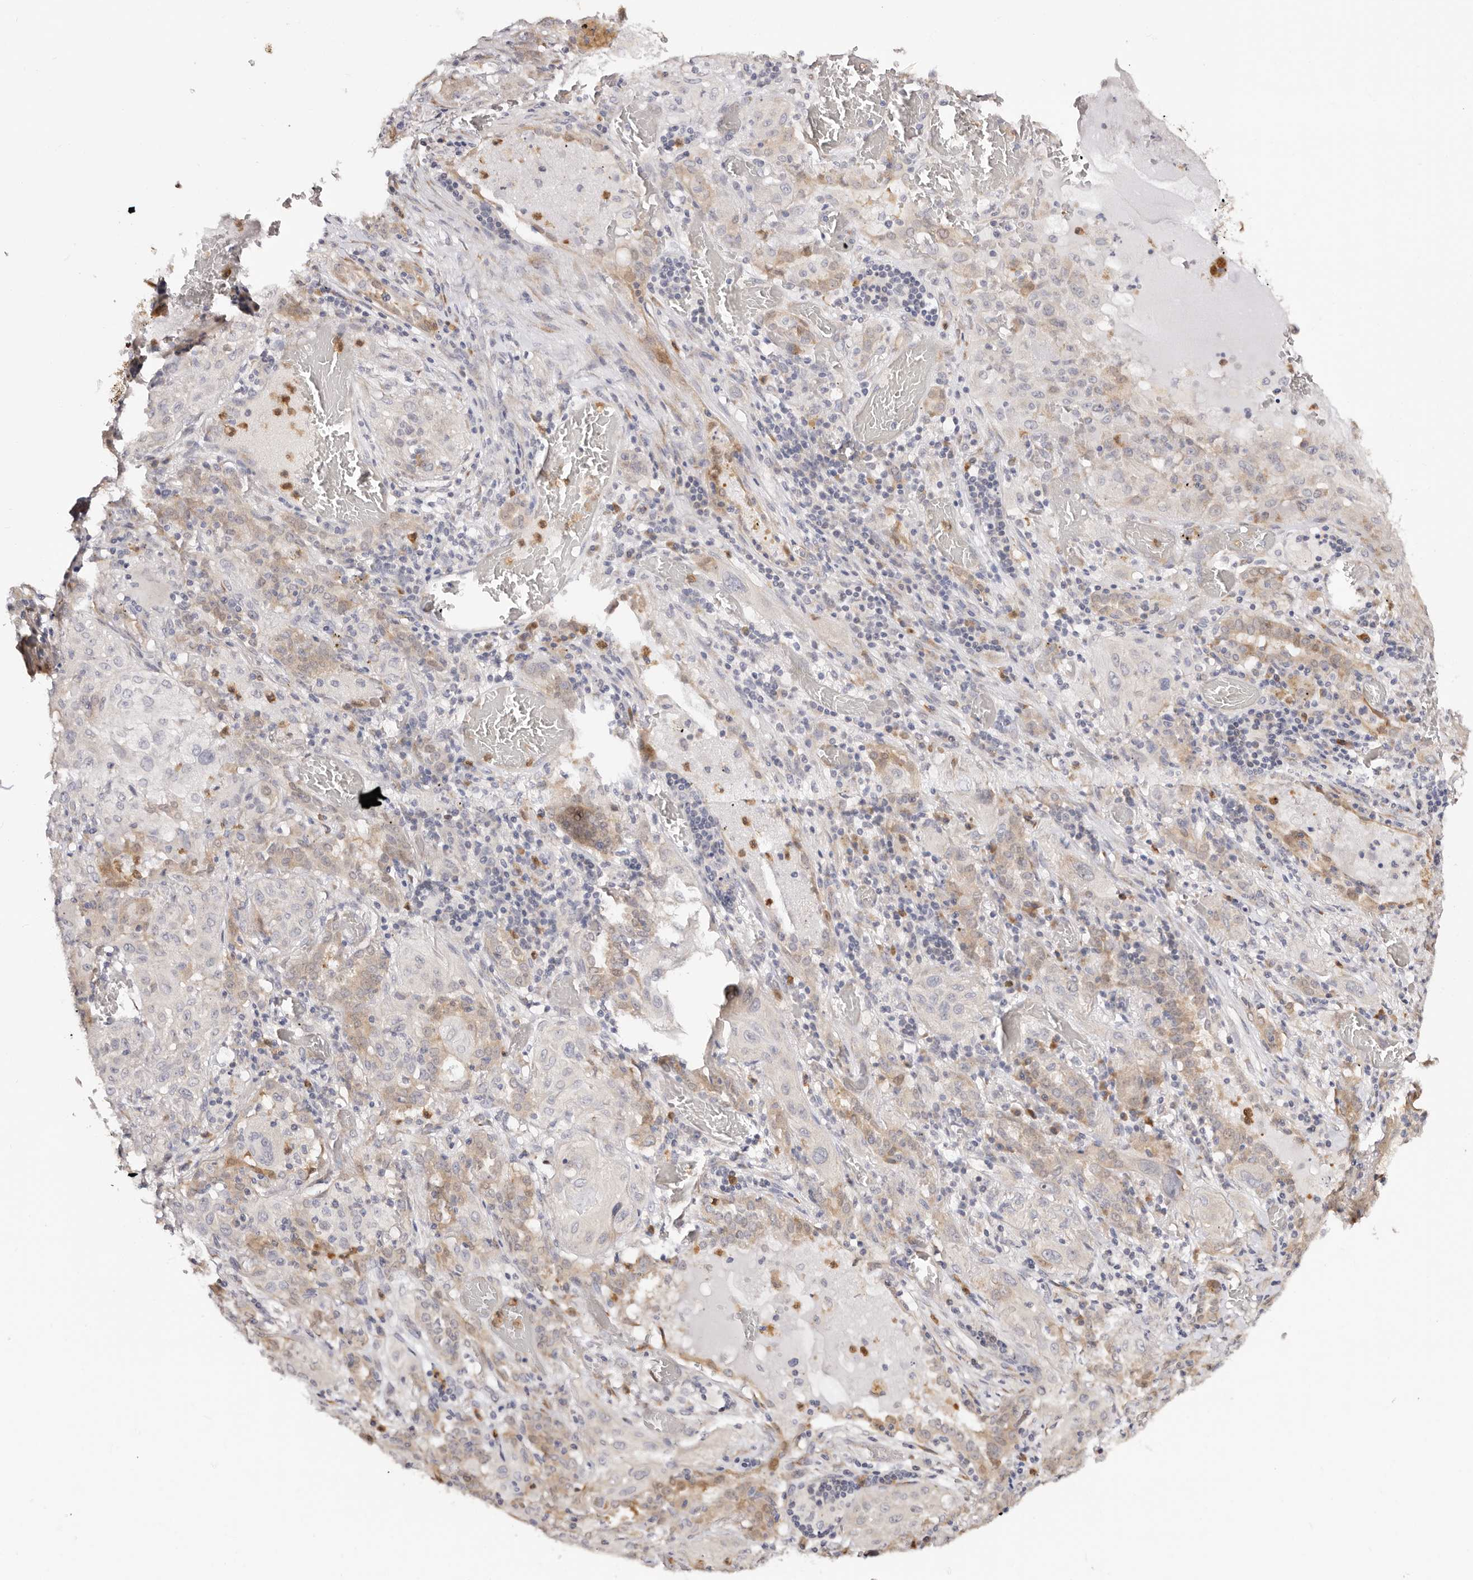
{"staining": {"intensity": "negative", "quantity": "none", "location": "none"}, "tissue": "lung cancer", "cell_type": "Tumor cells", "image_type": "cancer", "snomed": [{"axis": "morphology", "description": "Squamous cell carcinoma, NOS"}, {"axis": "topography", "description": "Lung"}], "caption": "An image of squamous cell carcinoma (lung) stained for a protein exhibits no brown staining in tumor cells.", "gene": "BCL2L15", "patient": {"sex": "female", "age": 47}}